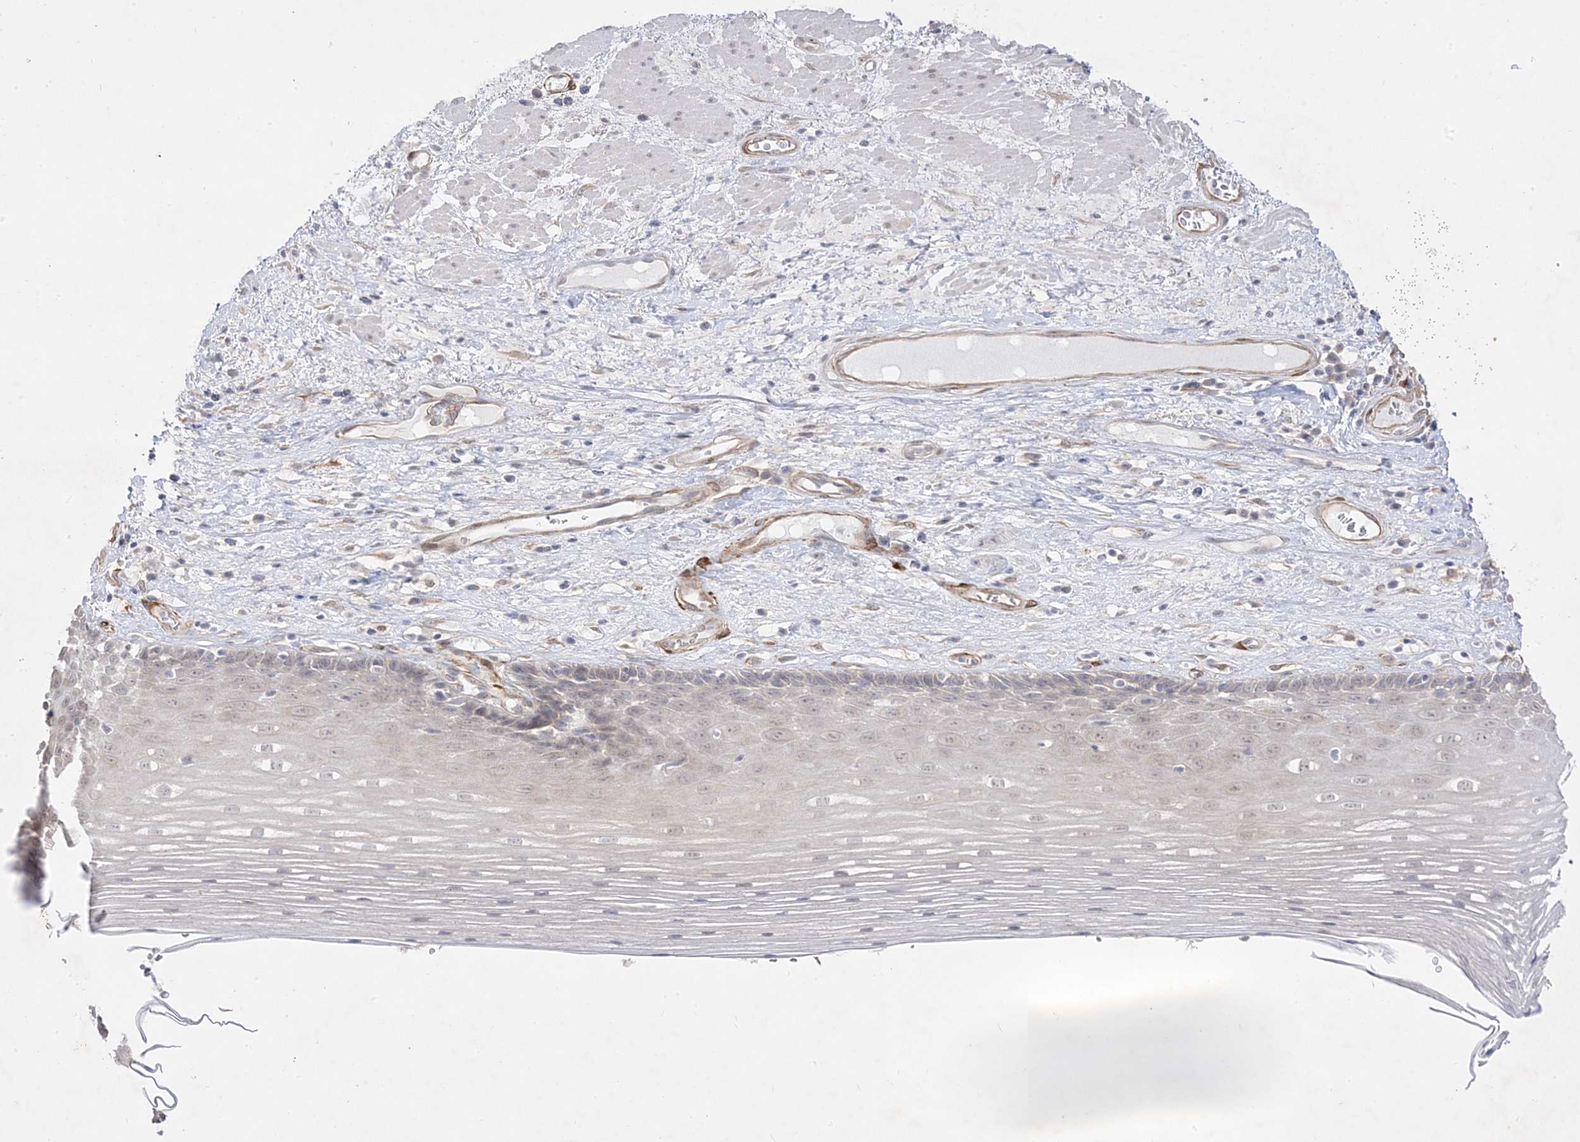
{"staining": {"intensity": "moderate", "quantity": "<25%", "location": "cytoplasmic/membranous,nuclear"}, "tissue": "esophagus", "cell_type": "Squamous epithelial cells", "image_type": "normal", "snomed": [{"axis": "morphology", "description": "Normal tissue, NOS"}, {"axis": "topography", "description": "Esophagus"}], "caption": "Protein expression analysis of benign human esophagus reveals moderate cytoplasmic/membranous,nuclear positivity in about <25% of squamous epithelial cells.", "gene": "C2CD2", "patient": {"sex": "male", "age": 62}}